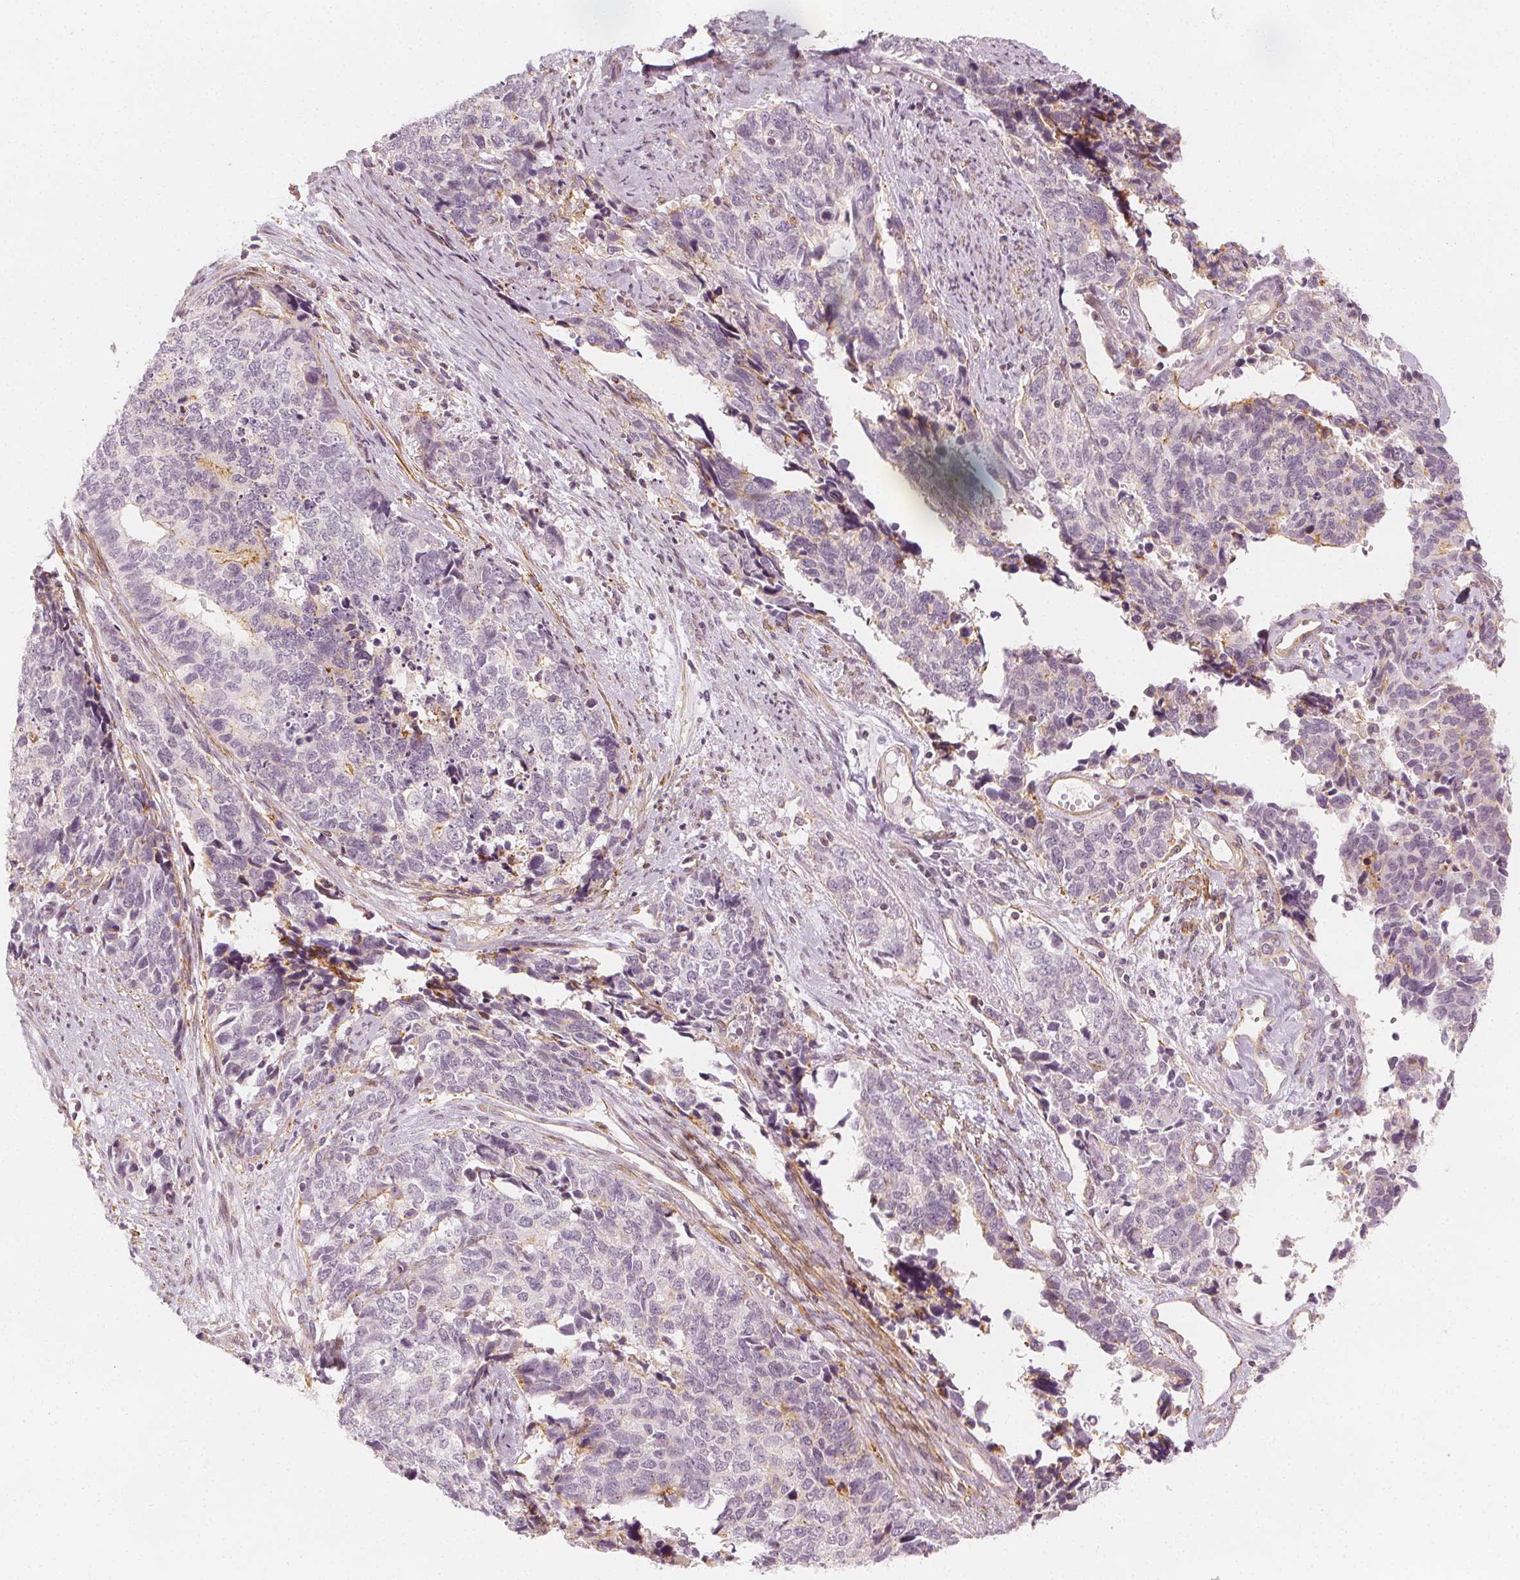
{"staining": {"intensity": "moderate", "quantity": "<25%", "location": "cytoplasmic/membranous"}, "tissue": "cervical cancer", "cell_type": "Tumor cells", "image_type": "cancer", "snomed": [{"axis": "morphology", "description": "Squamous cell carcinoma, NOS"}, {"axis": "topography", "description": "Cervix"}], "caption": "A low amount of moderate cytoplasmic/membranous expression is identified in about <25% of tumor cells in cervical cancer (squamous cell carcinoma) tissue.", "gene": "ARHGAP26", "patient": {"sex": "female", "age": 63}}